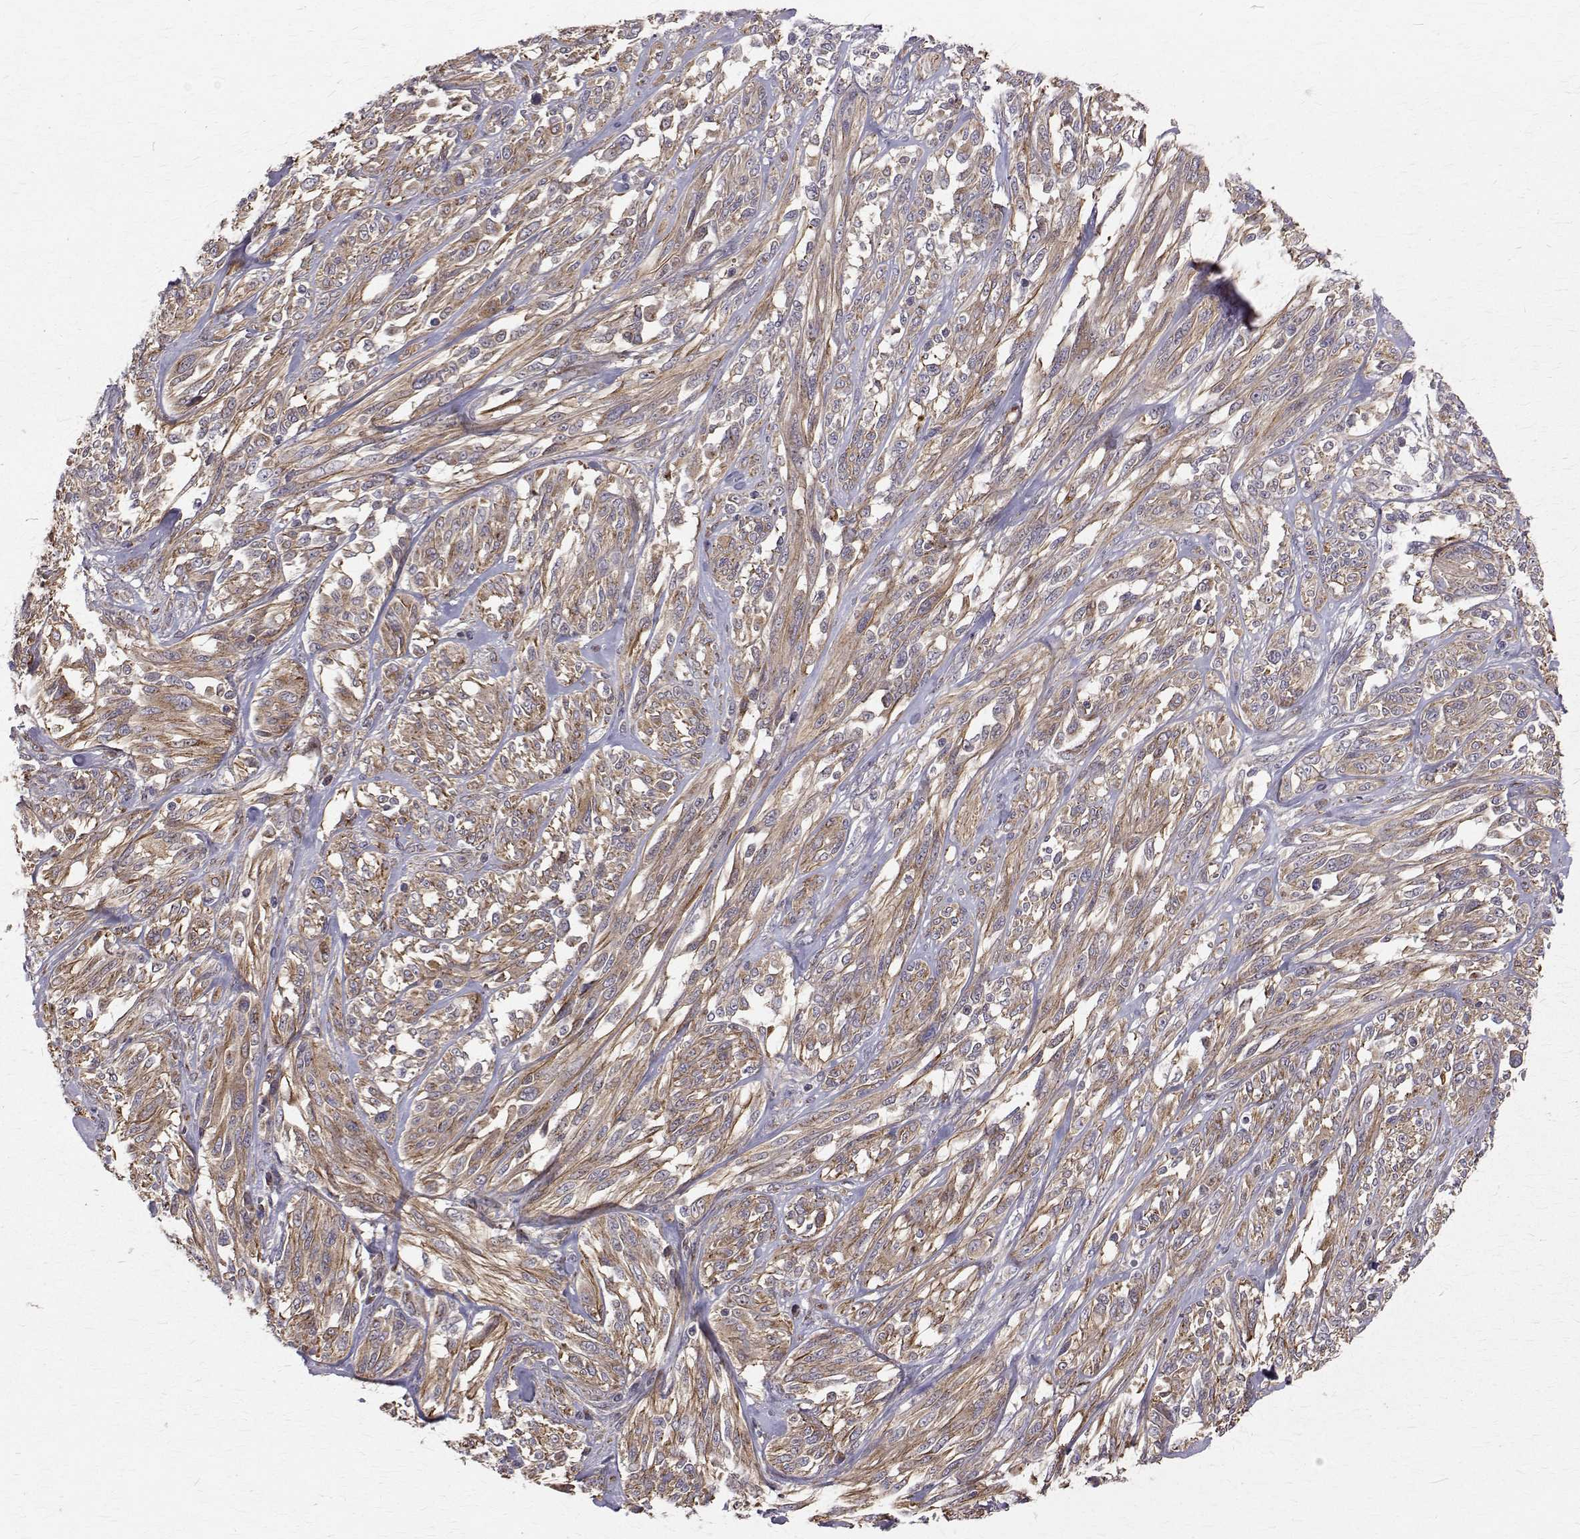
{"staining": {"intensity": "weak", "quantity": "25%-75%", "location": "cytoplasmic/membranous"}, "tissue": "melanoma", "cell_type": "Tumor cells", "image_type": "cancer", "snomed": [{"axis": "morphology", "description": "Malignant melanoma, NOS"}, {"axis": "topography", "description": "Skin"}], "caption": "A photomicrograph showing weak cytoplasmic/membranous staining in about 25%-75% of tumor cells in malignant melanoma, as visualized by brown immunohistochemical staining.", "gene": "ARFGAP1", "patient": {"sex": "female", "age": 91}}